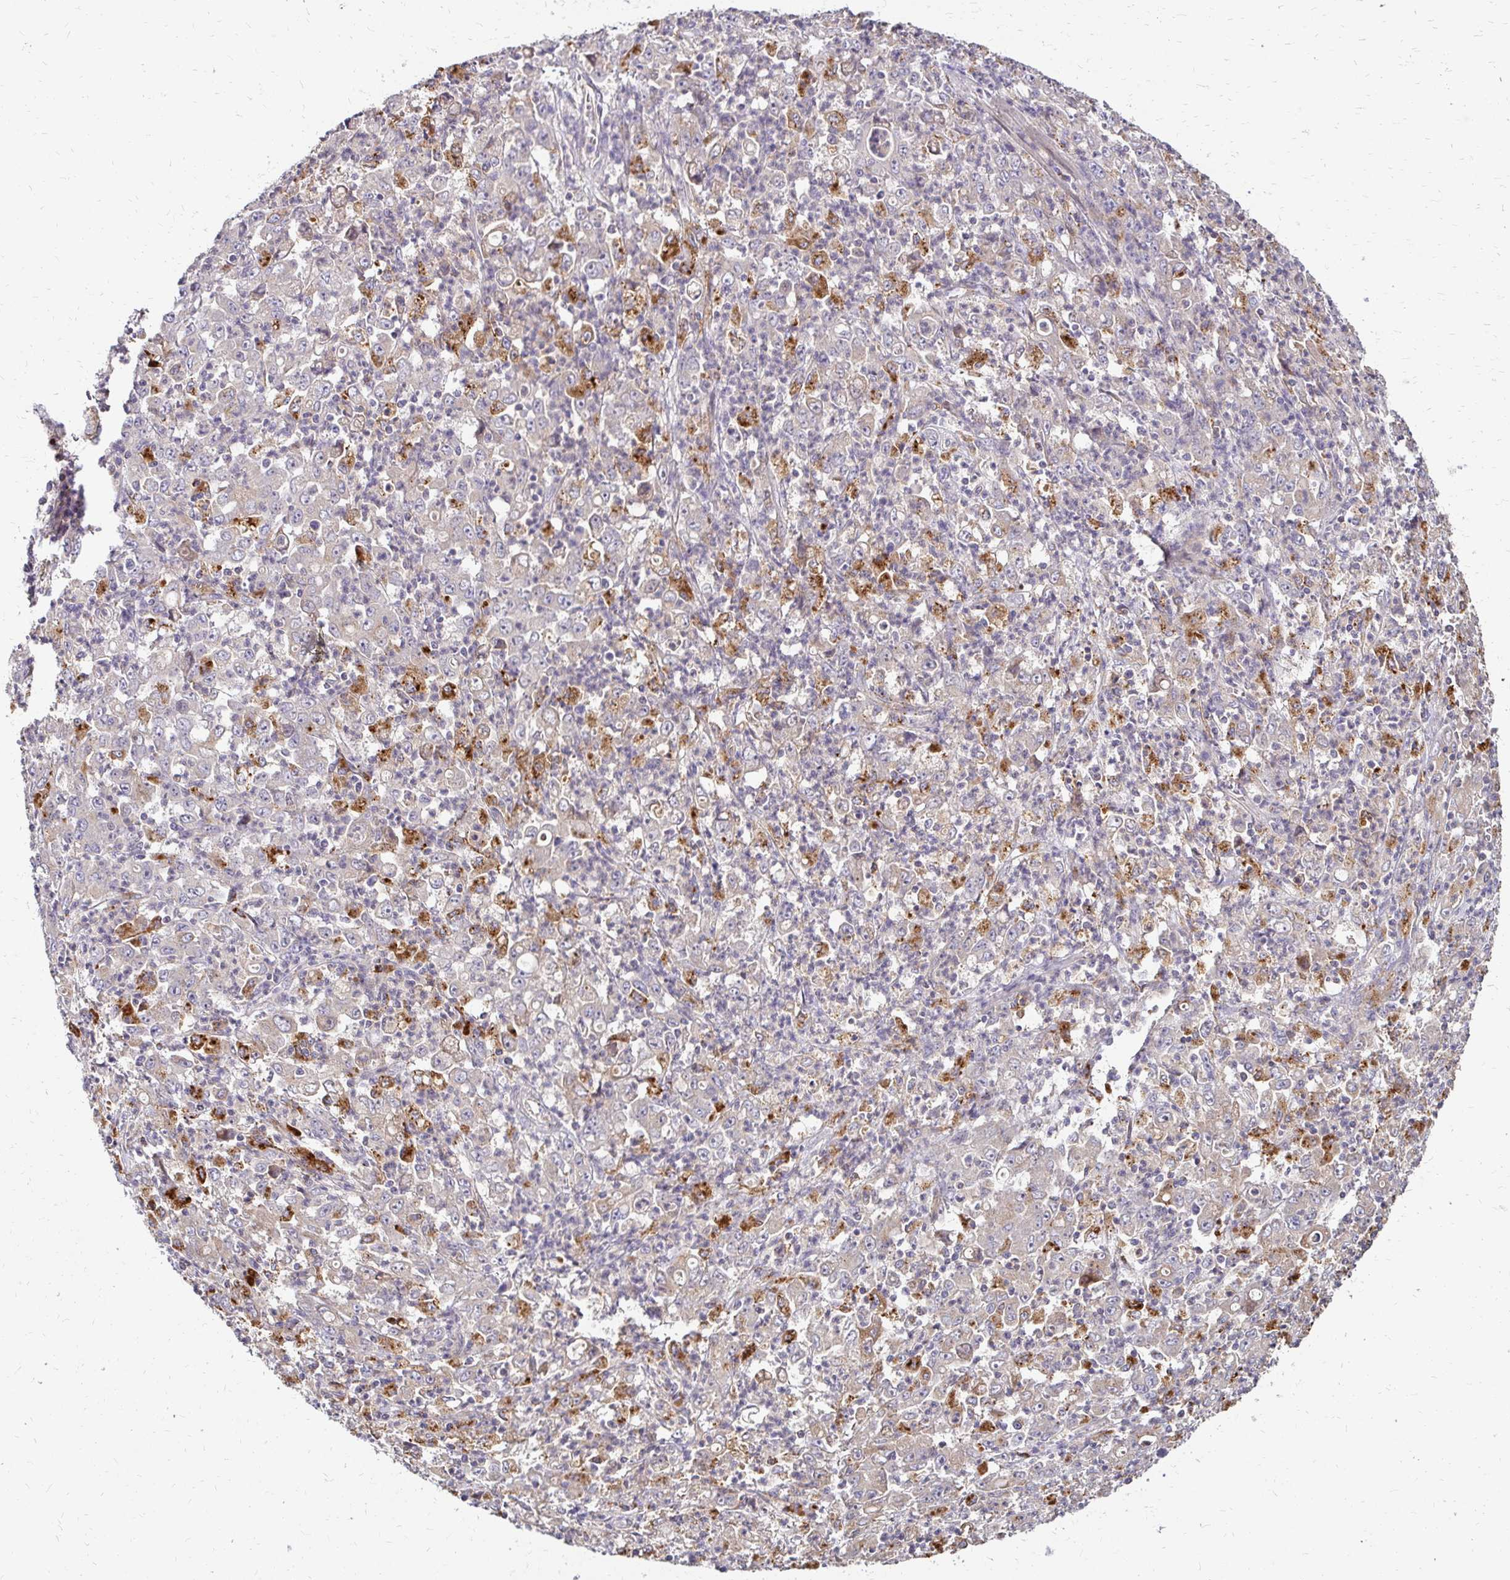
{"staining": {"intensity": "negative", "quantity": "none", "location": "none"}, "tissue": "stomach cancer", "cell_type": "Tumor cells", "image_type": "cancer", "snomed": [{"axis": "morphology", "description": "Adenocarcinoma, NOS"}, {"axis": "topography", "description": "Stomach, lower"}], "caption": "The micrograph exhibits no significant staining in tumor cells of stomach cancer (adenocarcinoma). (DAB (3,3'-diaminobenzidine) immunohistochemistry with hematoxylin counter stain).", "gene": "IDUA", "patient": {"sex": "female", "age": 71}}